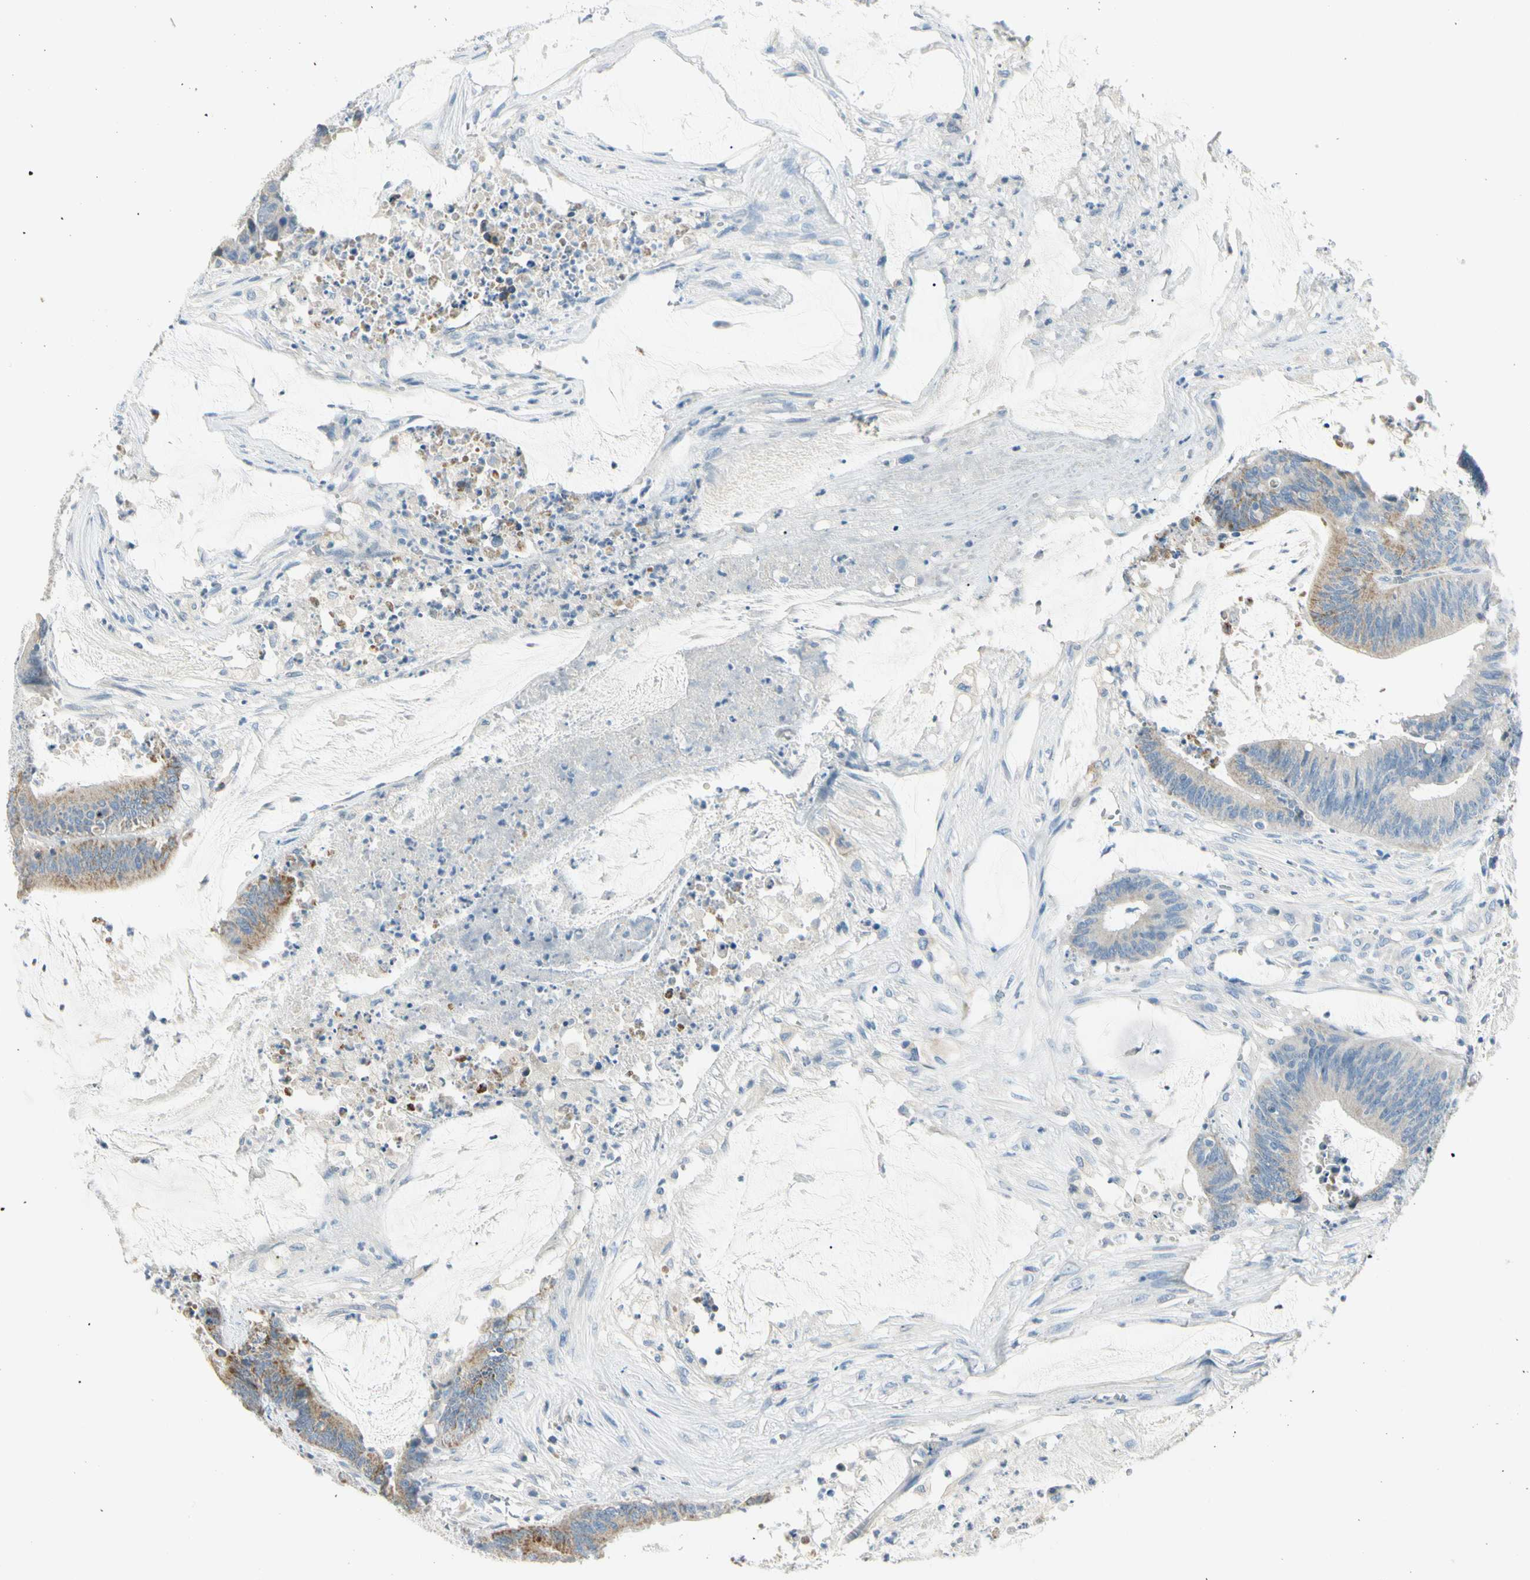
{"staining": {"intensity": "moderate", "quantity": ">75%", "location": "cytoplasmic/membranous"}, "tissue": "colorectal cancer", "cell_type": "Tumor cells", "image_type": "cancer", "snomed": [{"axis": "morphology", "description": "Adenocarcinoma, NOS"}, {"axis": "topography", "description": "Rectum"}], "caption": "Immunohistochemical staining of human colorectal cancer (adenocarcinoma) reveals medium levels of moderate cytoplasmic/membranous protein positivity in approximately >75% of tumor cells.", "gene": "SLC6A15", "patient": {"sex": "female", "age": 66}}